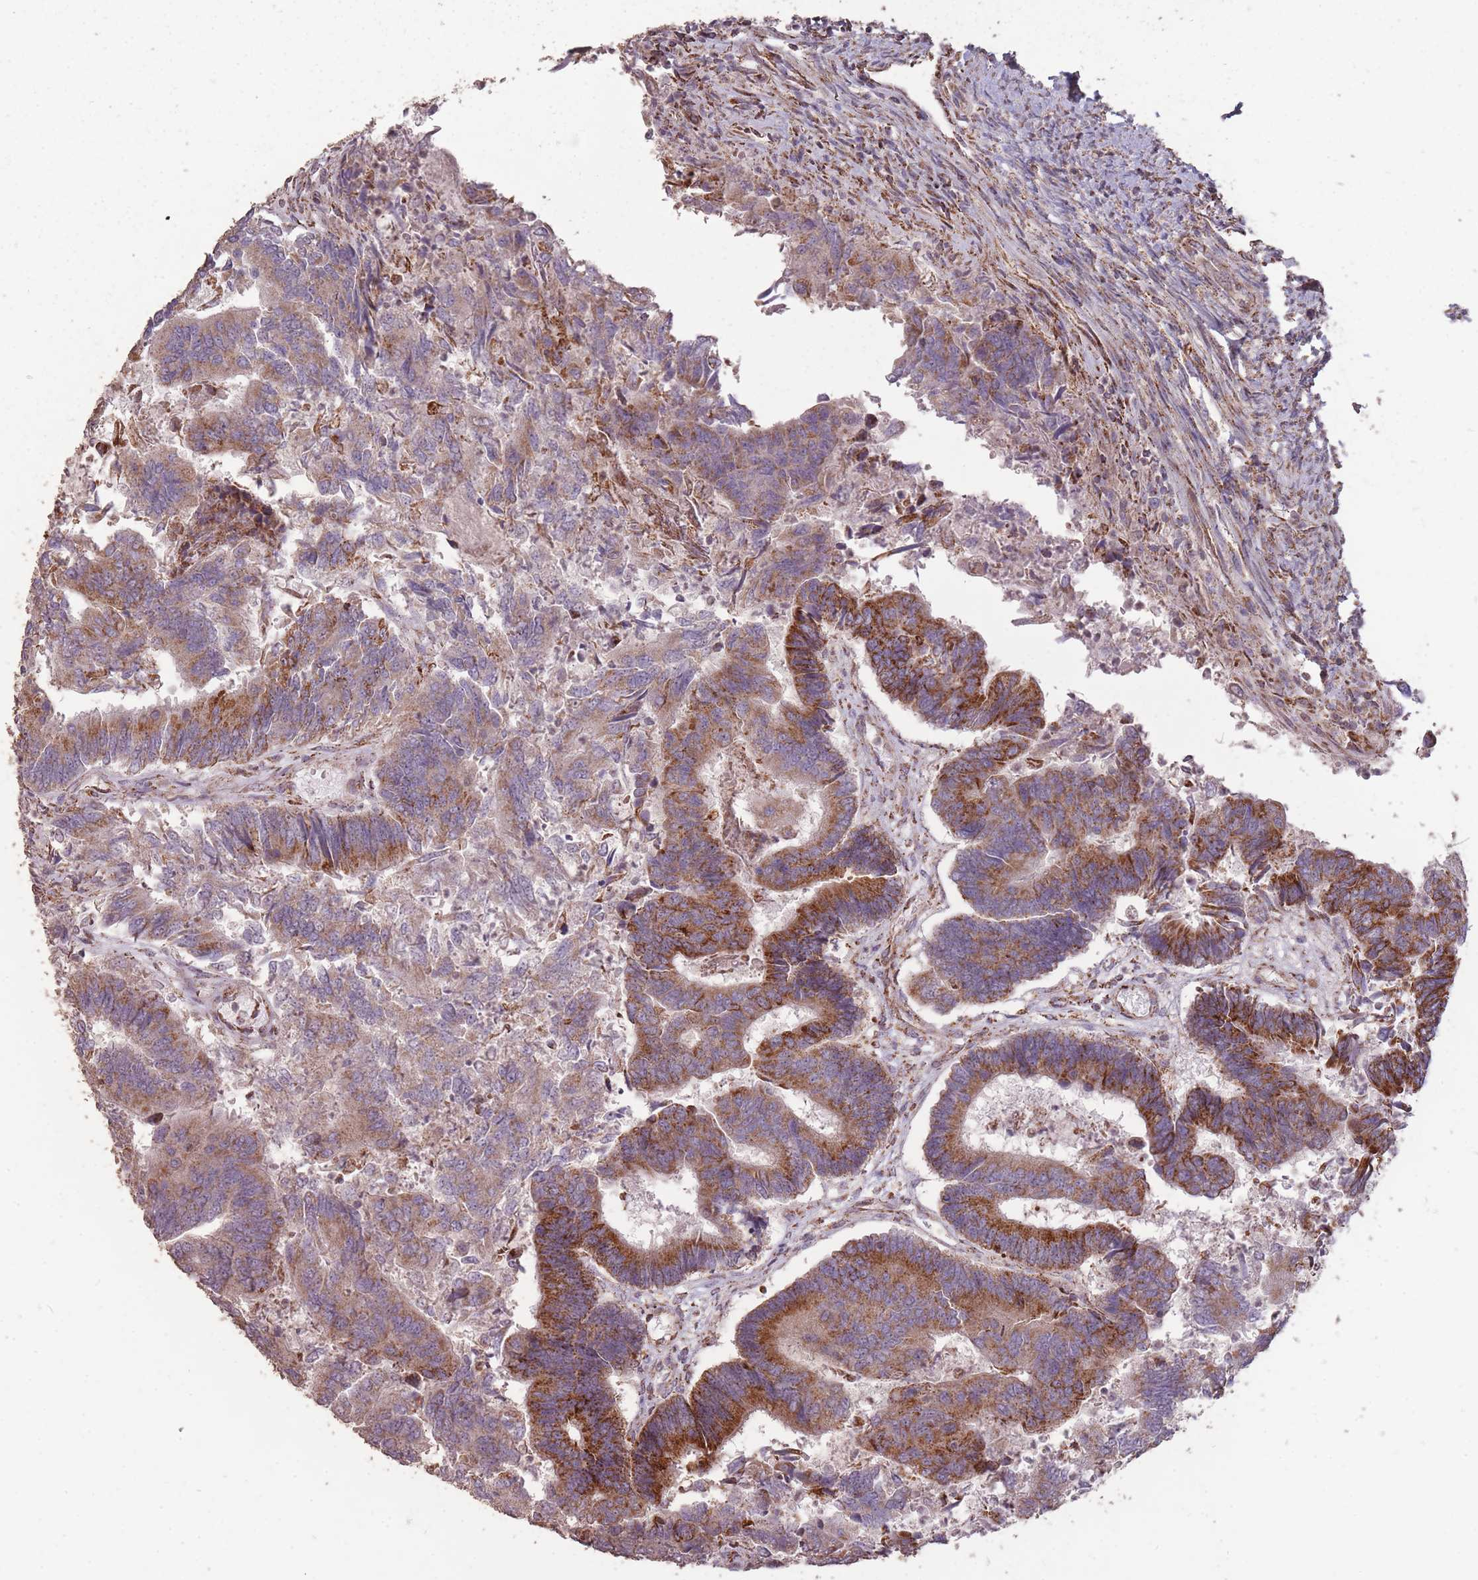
{"staining": {"intensity": "strong", "quantity": "25%-75%", "location": "cytoplasmic/membranous"}, "tissue": "colorectal cancer", "cell_type": "Tumor cells", "image_type": "cancer", "snomed": [{"axis": "morphology", "description": "Adenocarcinoma, NOS"}, {"axis": "topography", "description": "Colon"}], "caption": "An image of colorectal adenocarcinoma stained for a protein displays strong cytoplasmic/membranous brown staining in tumor cells.", "gene": "CNOT8", "patient": {"sex": "female", "age": 67}}